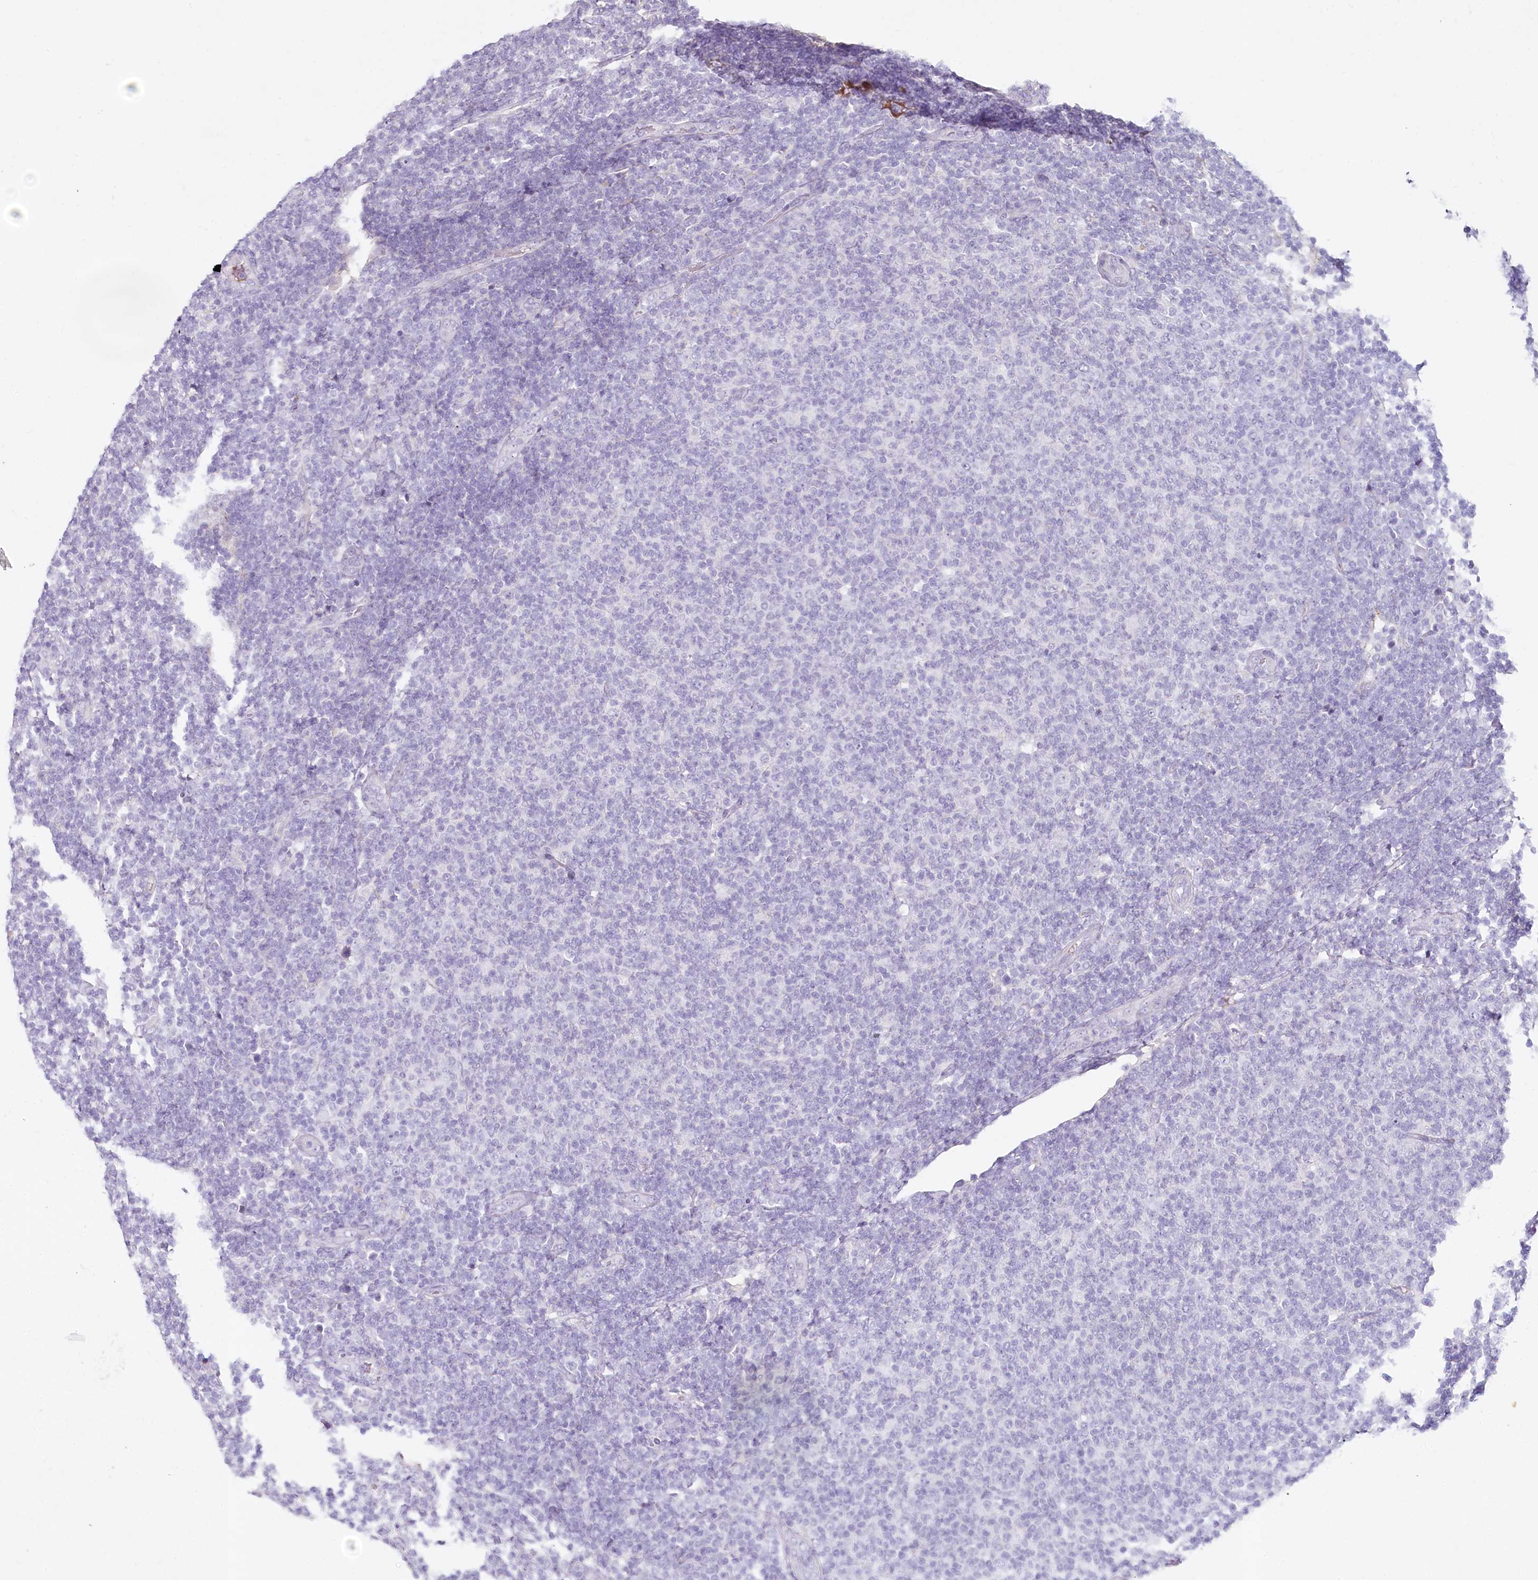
{"staining": {"intensity": "negative", "quantity": "none", "location": "none"}, "tissue": "lymphoma", "cell_type": "Tumor cells", "image_type": "cancer", "snomed": [{"axis": "morphology", "description": "Malignant lymphoma, non-Hodgkin's type, Low grade"}, {"axis": "topography", "description": "Lymph node"}], "caption": "Histopathology image shows no significant protein expression in tumor cells of low-grade malignant lymphoma, non-Hodgkin's type. The staining is performed using DAB brown chromogen with nuclei counter-stained in using hematoxylin.", "gene": "HPD", "patient": {"sex": "male", "age": 66}}